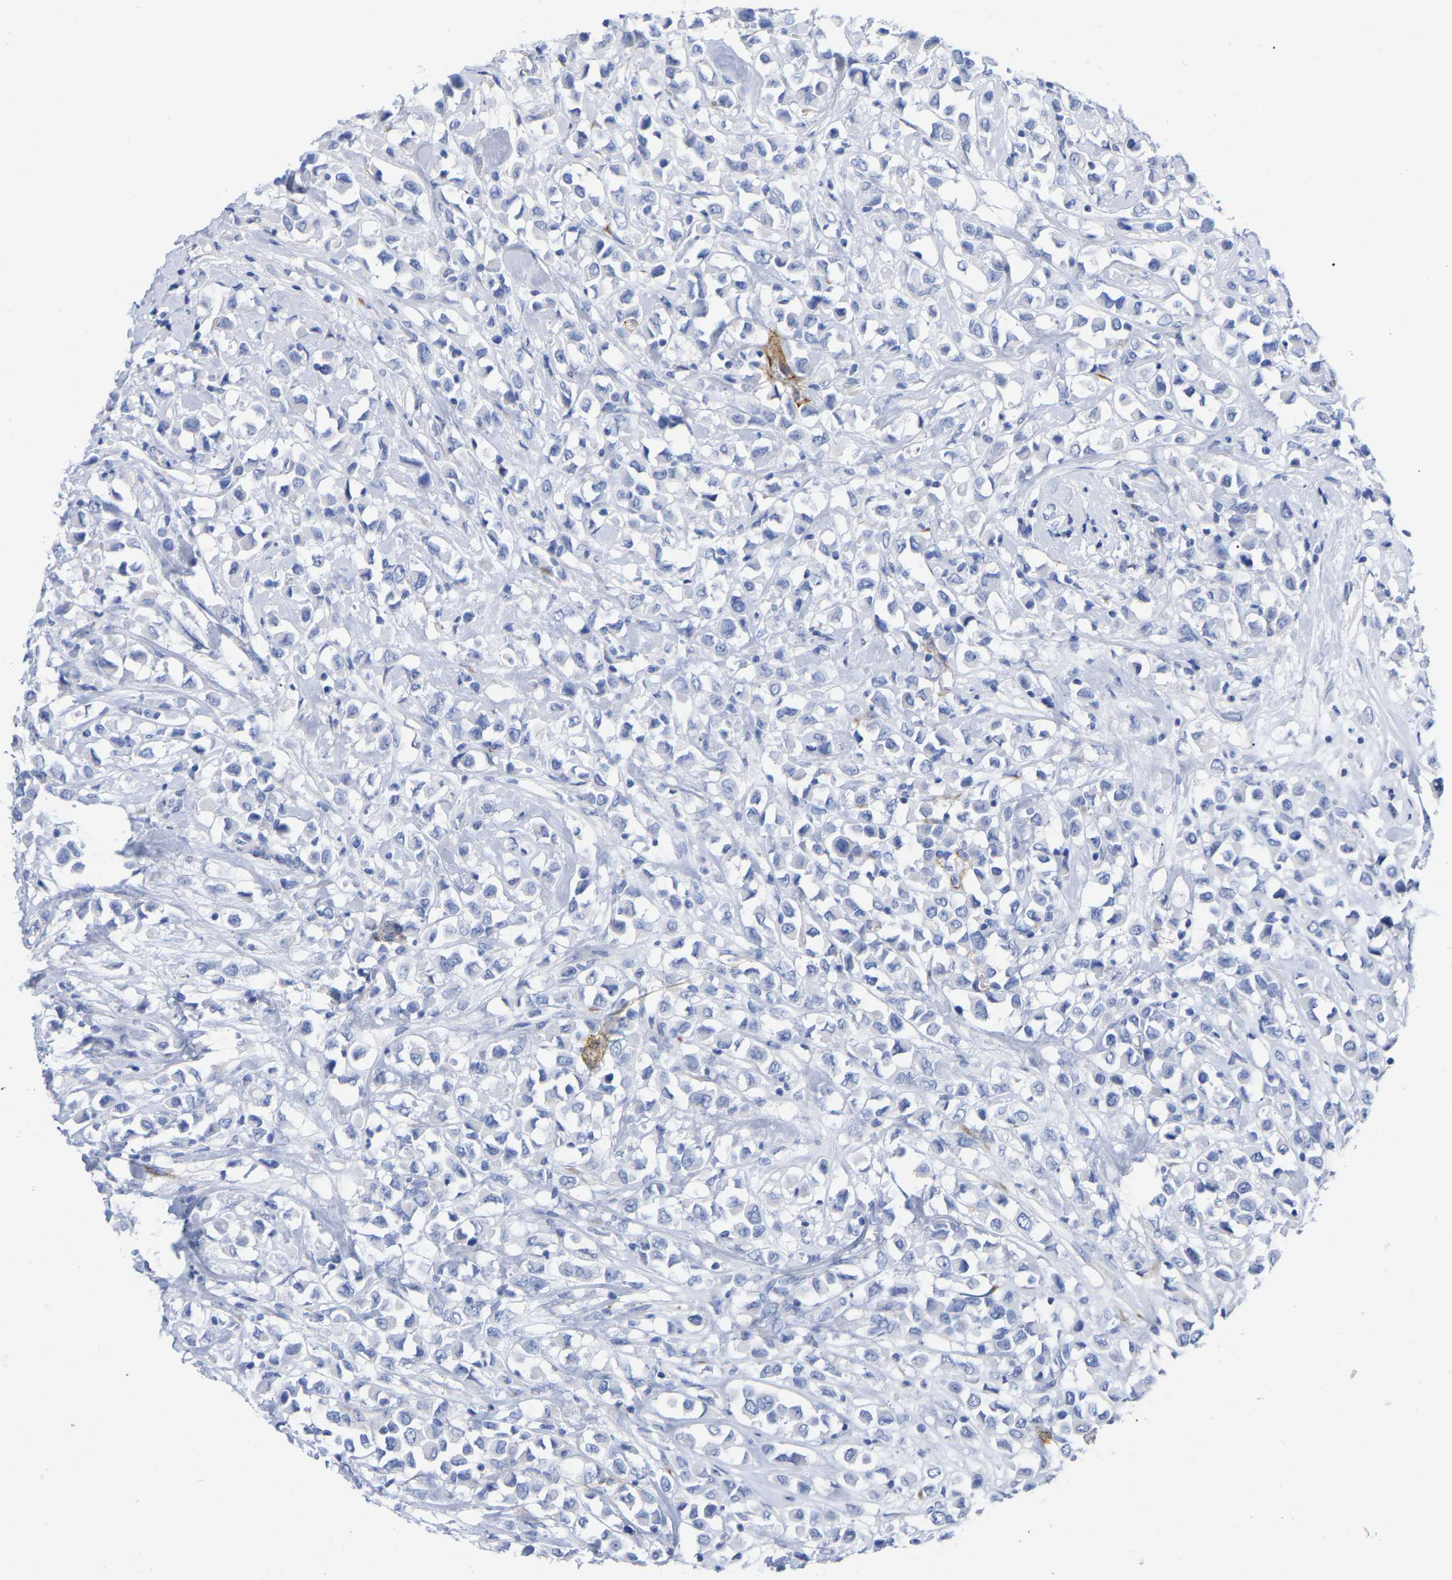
{"staining": {"intensity": "negative", "quantity": "none", "location": "none"}, "tissue": "breast cancer", "cell_type": "Tumor cells", "image_type": "cancer", "snomed": [{"axis": "morphology", "description": "Duct carcinoma"}, {"axis": "topography", "description": "Breast"}], "caption": "Tumor cells are negative for brown protein staining in breast cancer (infiltrating ductal carcinoma).", "gene": "HAPLN1", "patient": {"sex": "female", "age": 61}}